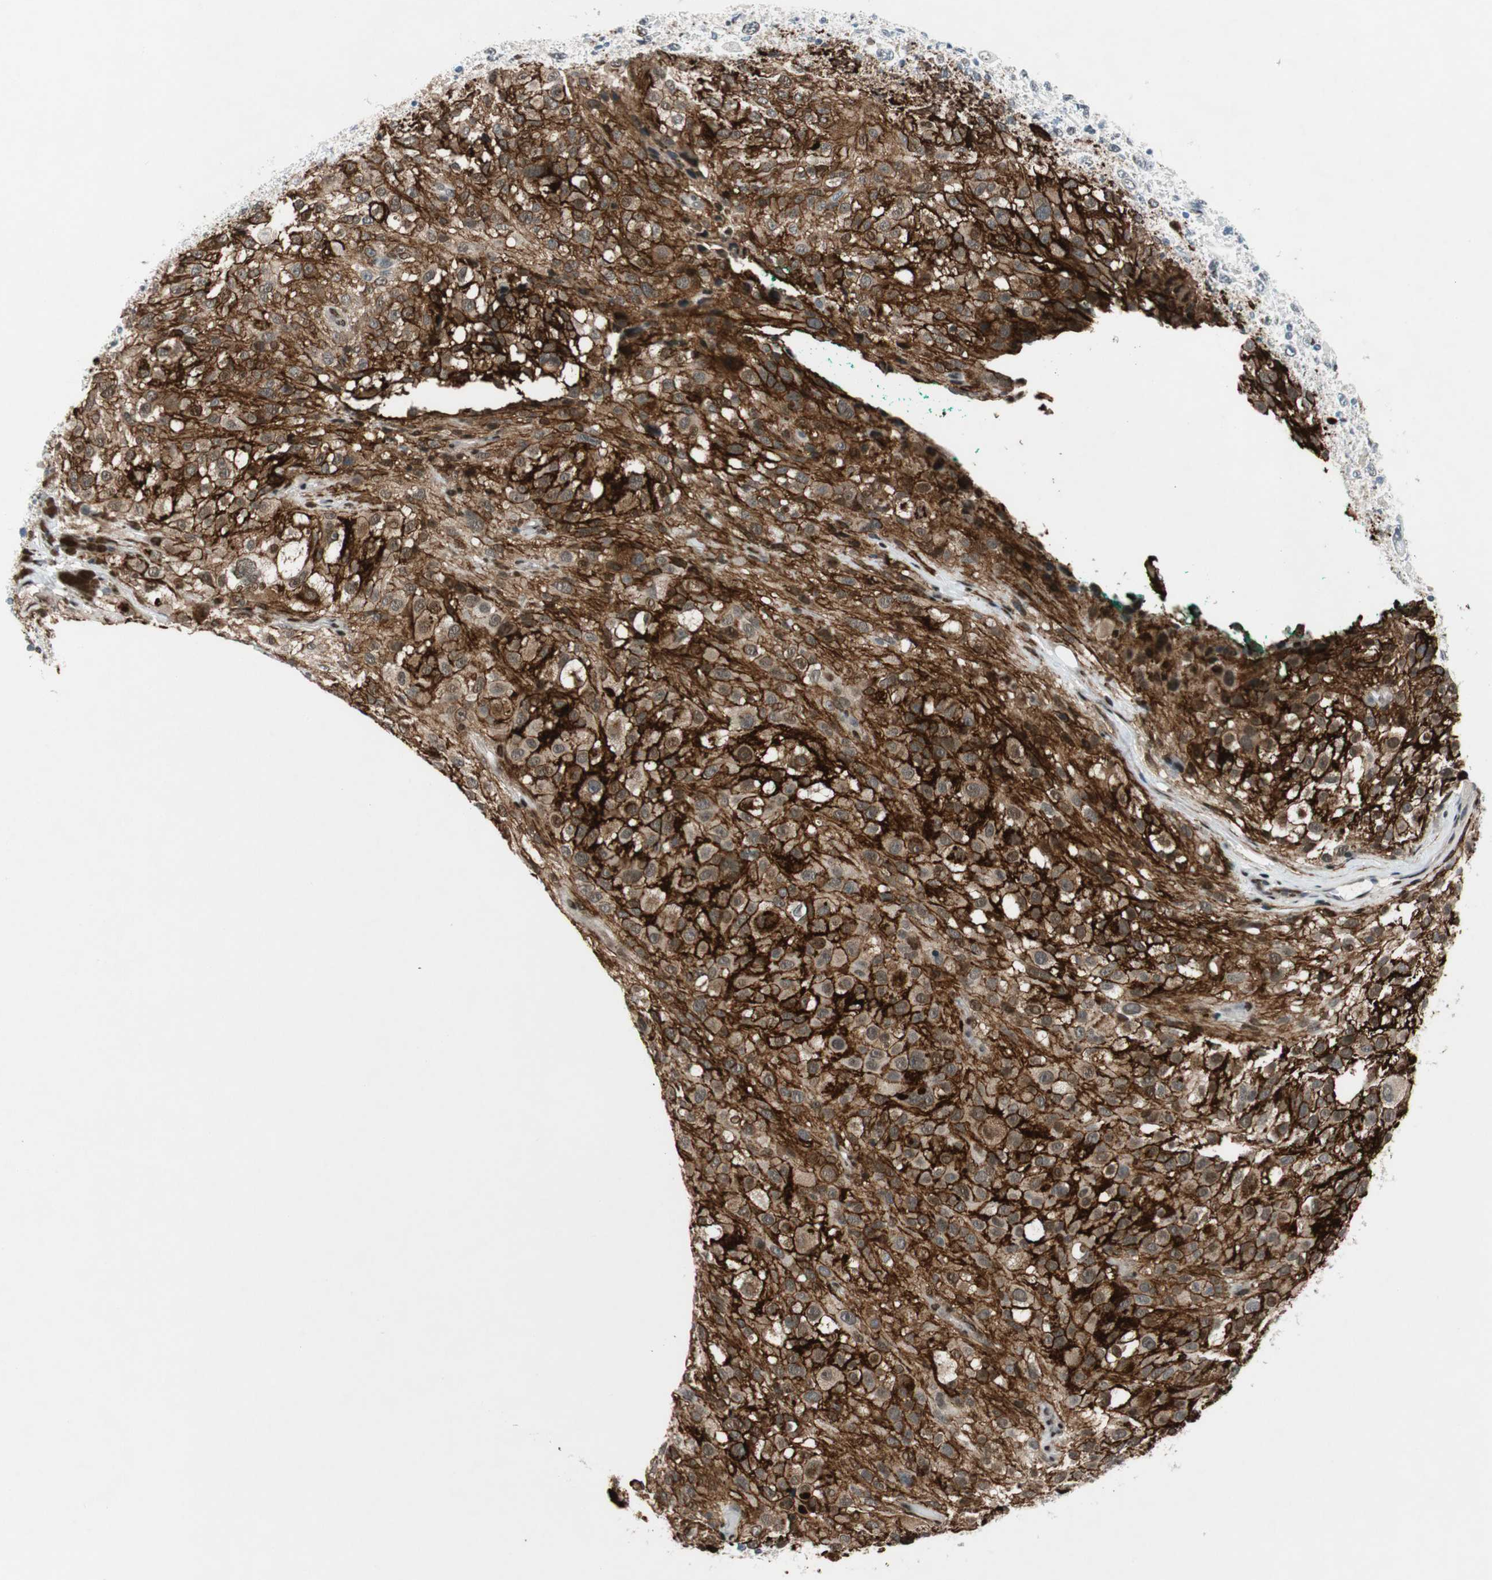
{"staining": {"intensity": "strong", "quantity": ">75%", "location": "cytoplasmic/membranous"}, "tissue": "melanoma", "cell_type": "Tumor cells", "image_type": "cancer", "snomed": [{"axis": "morphology", "description": "Necrosis, NOS"}, {"axis": "morphology", "description": "Malignant melanoma, NOS"}, {"axis": "topography", "description": "Skin"}], "caption": "A high amount of strong cytoplasmic/membranous positivity is appreciated in about >75% of tumor cells in melanoma tissue.", "gene": "FBXO44", "patient": {"sex": "female", "age": 87}}